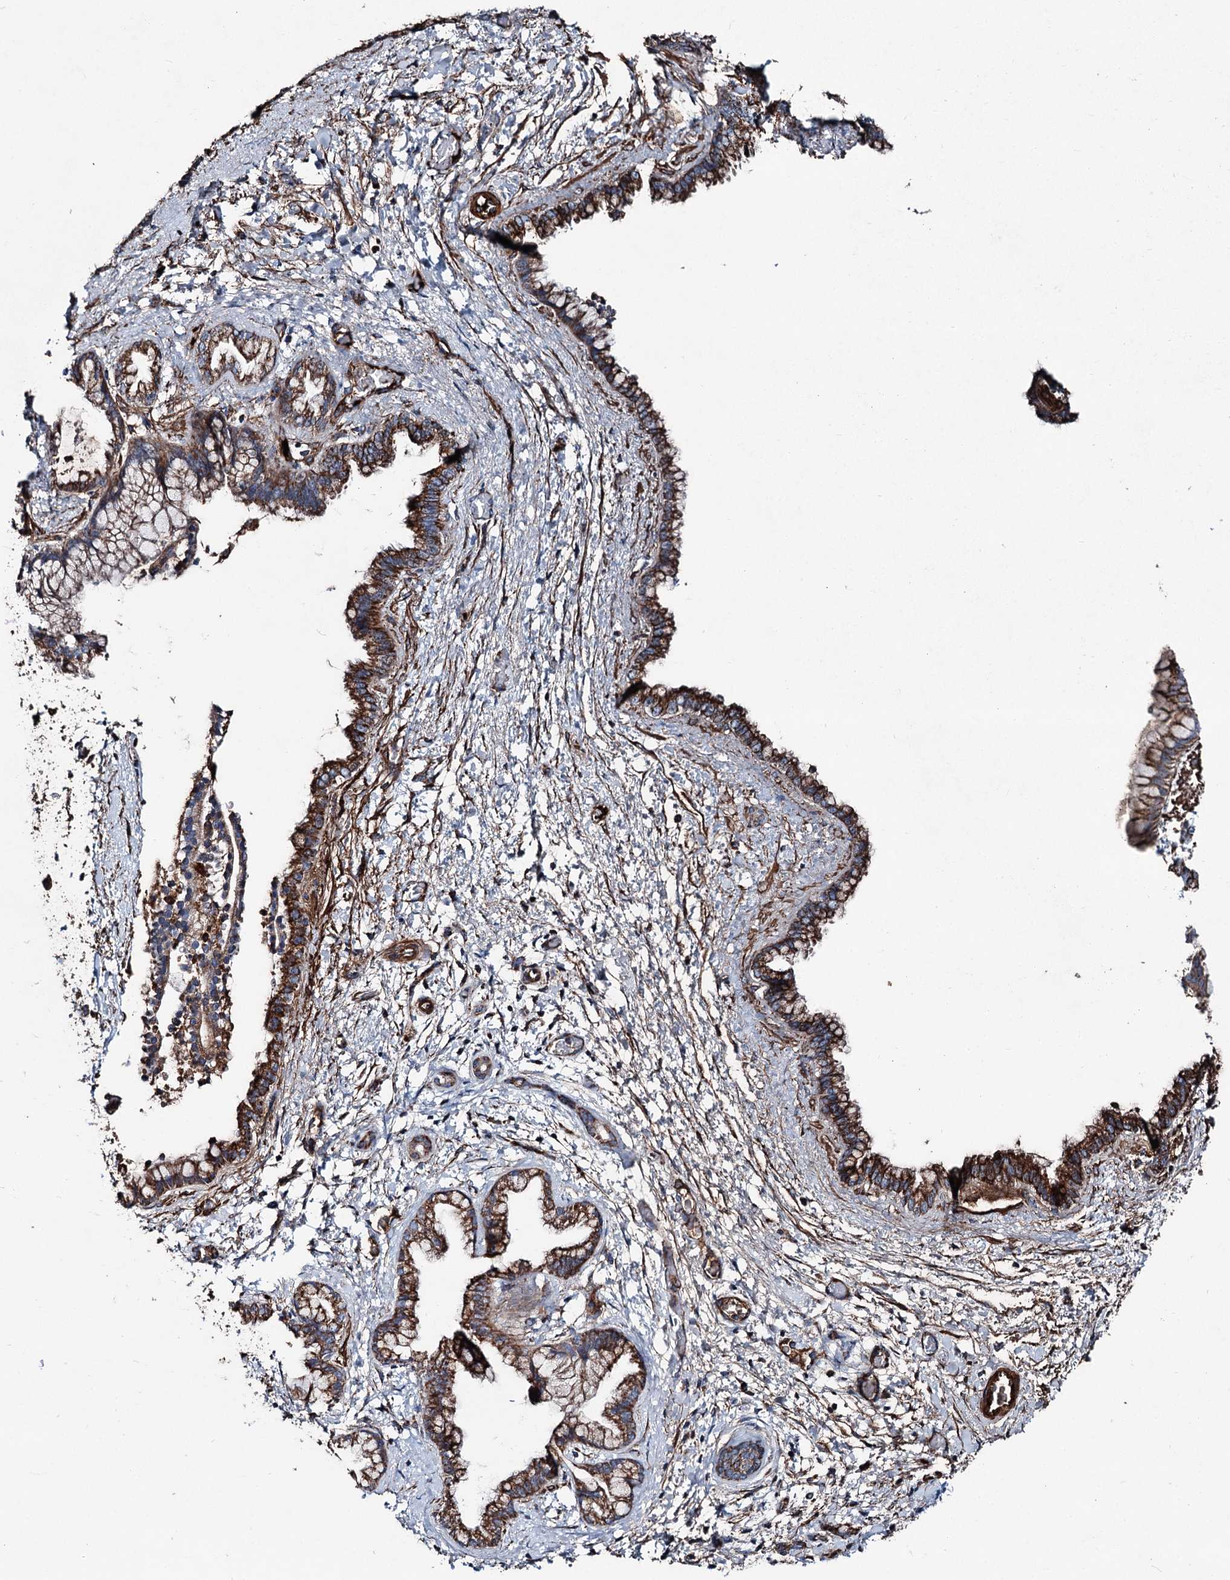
{"staining": {"intensity": "strong", "quantity": ">75%", "location": "cytoplasmic/membranous"}, "tissue": "pancreatic cancer", "cell_type": "Tumor cells", "image_type": "cancer", "snomed": [{"axis": "morphology", "description": "Adenocarcinoma, NOS"}, {"axis": "topography", "description": "Pancreas"}], "caption": "Protein staining demonstrates strong cytoplasmic/membranous expression in approximately >75% of tumor cells in pancreatic cancer. The protein of interest is shown in brown color, while the nuclei are stained blue.", "gene": "DDIAS", "patient": {"sex": "female", "age": 78}}